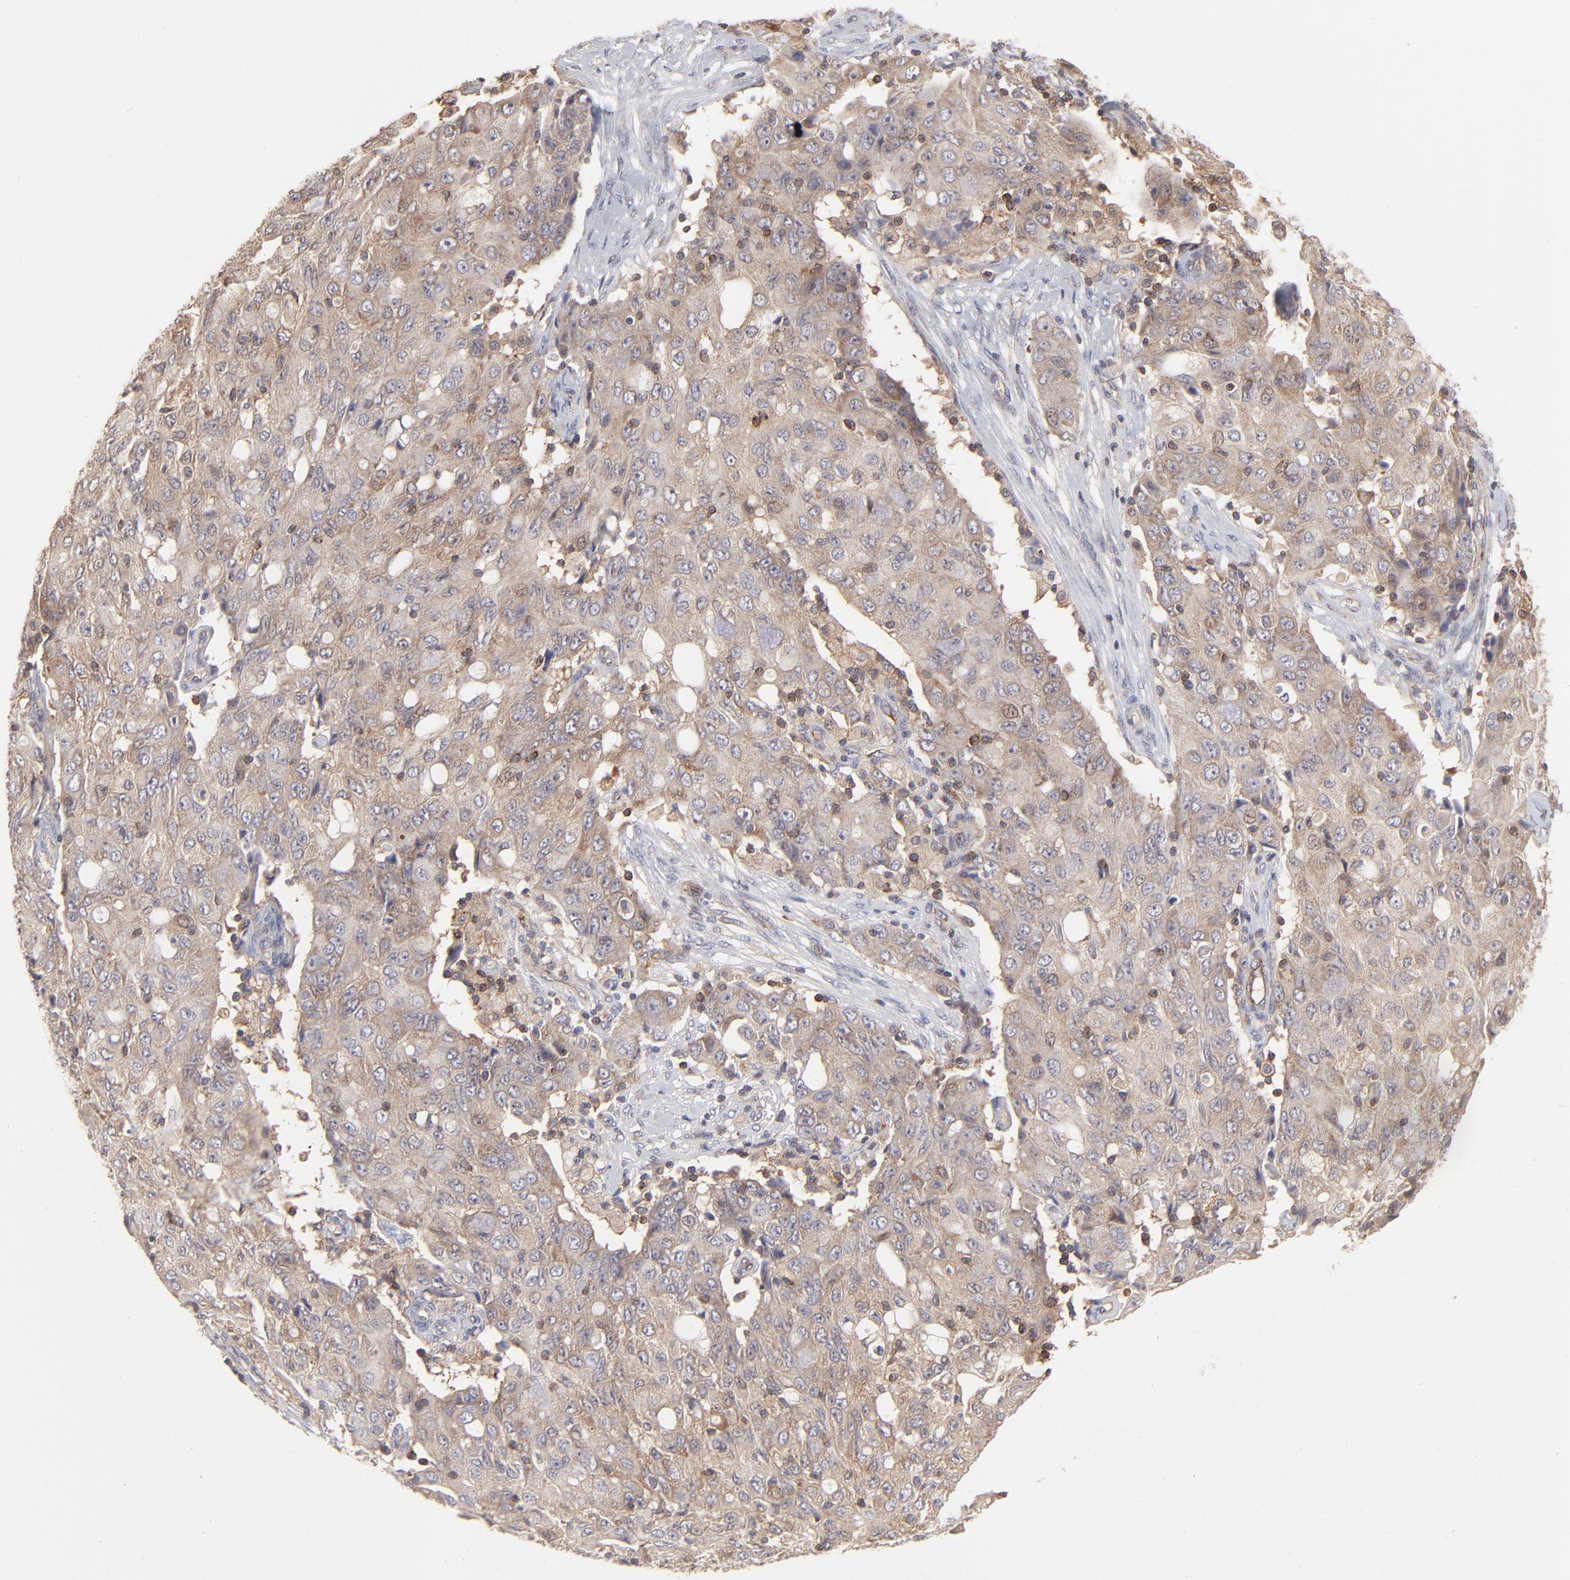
{"staining": {"intensity": "weak", "quantity": ">75%", "location": "cytoplasmic/membranous"}, "tissue": "ovarian cancer", "cell_type": "Tumor cells", "image_type": "cancer", "snomed": [{"axis": "morphology", "description": "Carcinoma, endometroid"}, {"axis": "topography", "description": "Ovary"}], "caption": "Approximately >75% of tumor cells in ovarian cancer exhibit weak cytoplasmic/membranous protein staining as visualized by brown immunohistochemical staining.", "gene": "IVNS1ABP", "patient": {"sex": "female", "age": 42}}